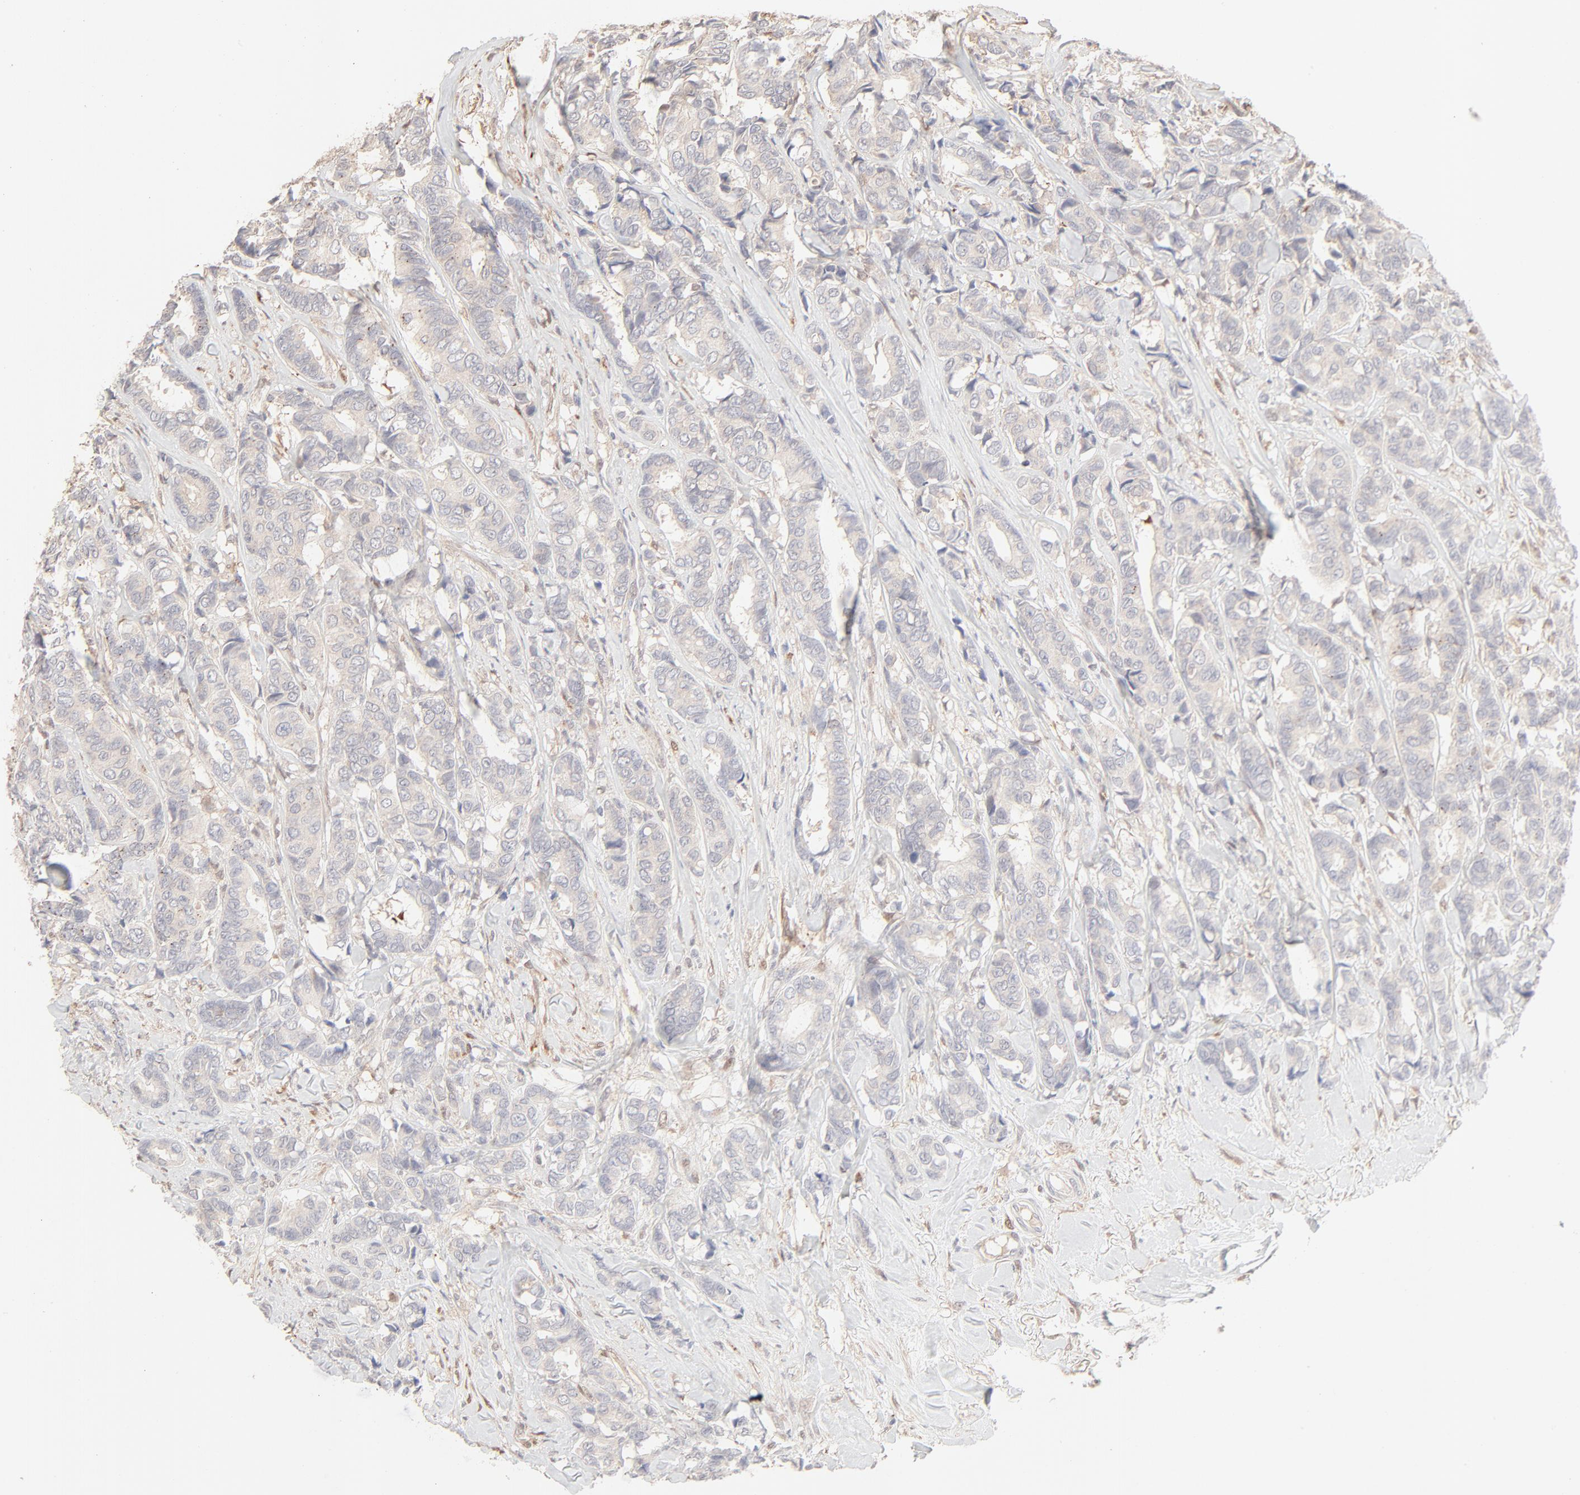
{"staining": {"intensity": "negative", "quantity": "none", "location": "none"}, "tissue": "breast cancer", "cell_type": "Tumor cells", "image_type": "cancer", "snomed": [{"axis": "morphology", "description": "Duct carcinoma"}, {"axis": "topography", "description": "Breast"}], "caption": "An IHC micrograph of breast cancer (infiltrating ductal carcinoma) is shown. There is no staining in tumor cells of breast cancer (infiltrating ductal carcinoma).", "gene": "LGALS2", "patient": {"sex": "female", "age": 87}}